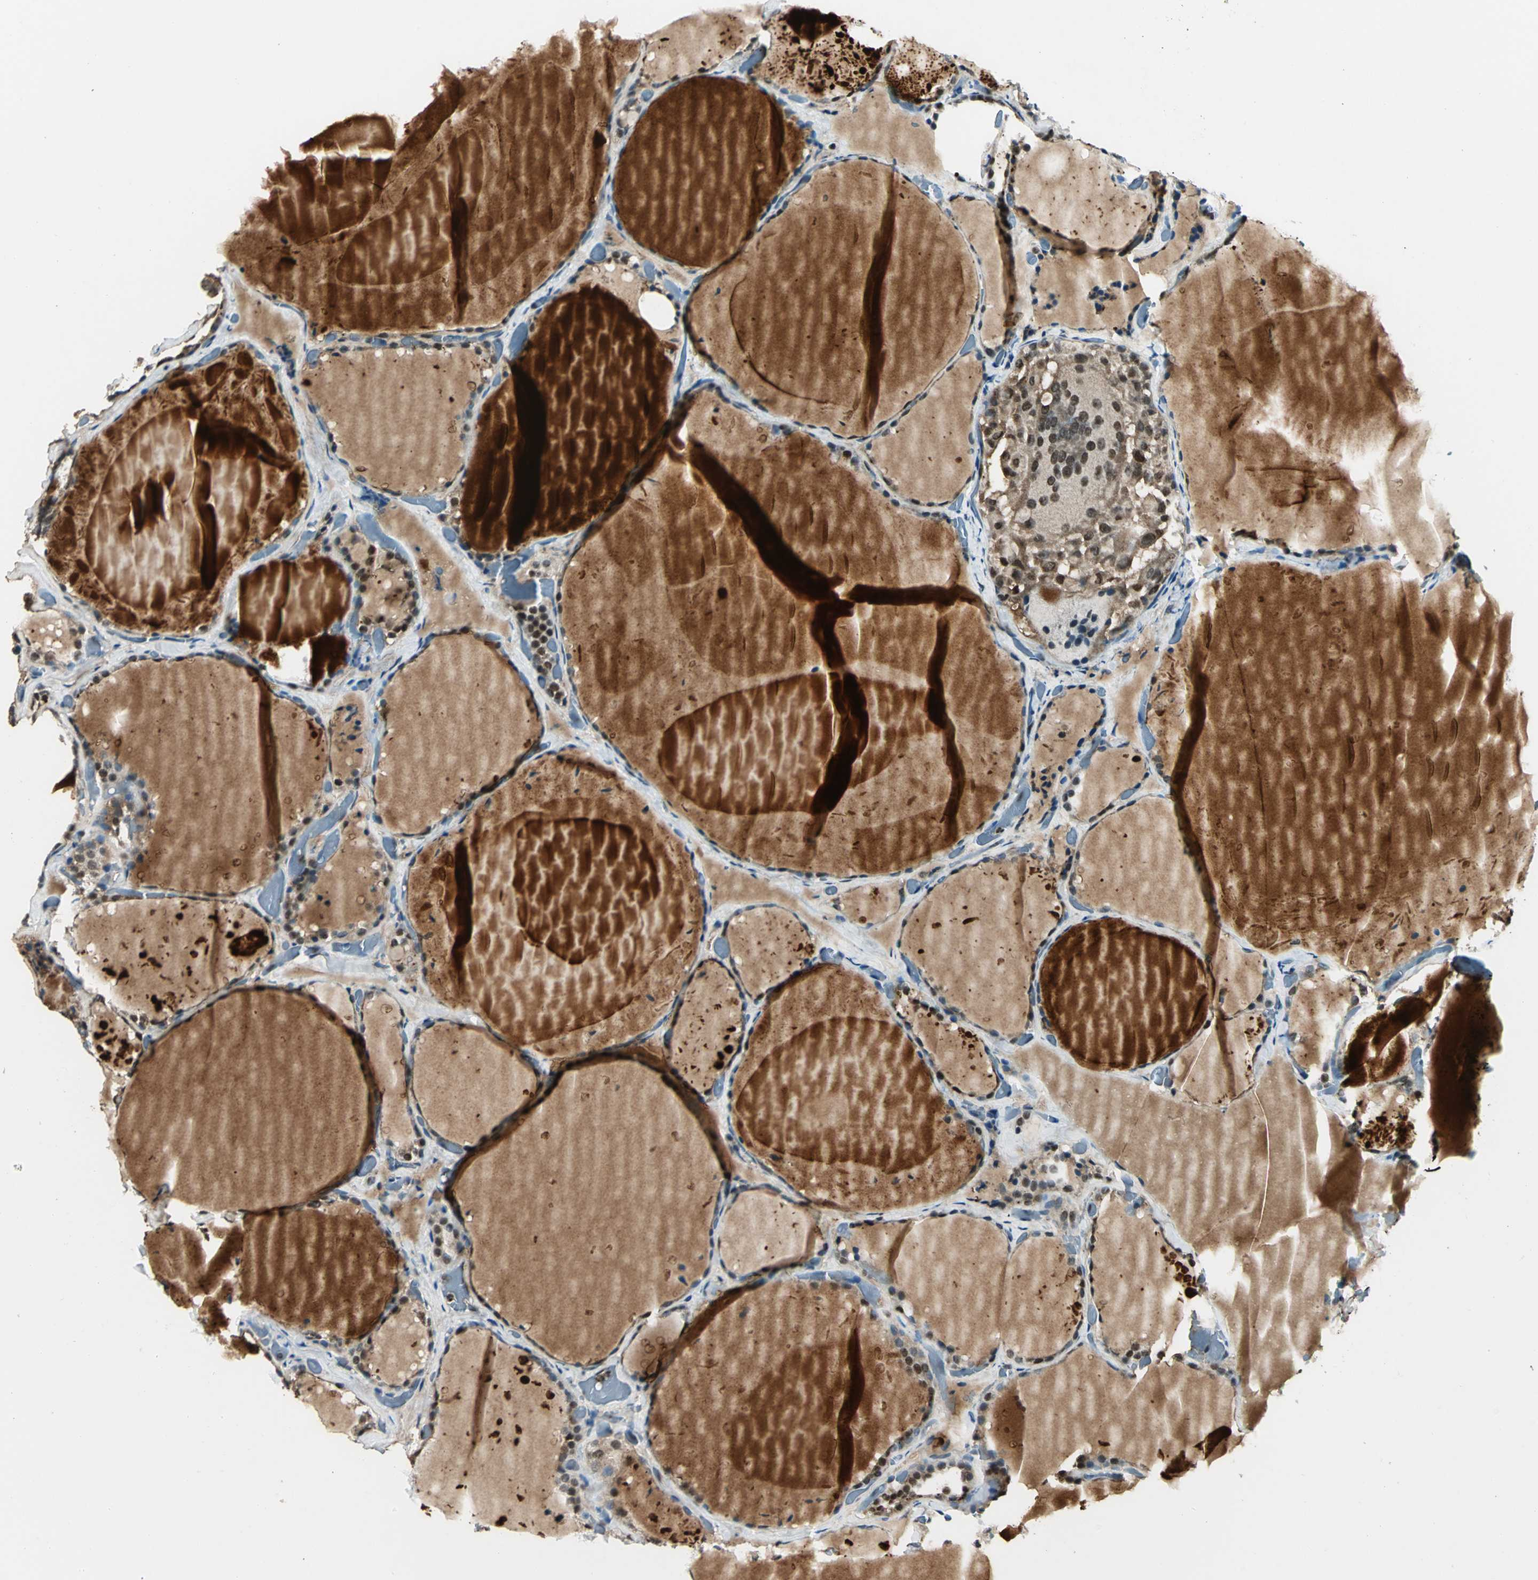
{"staining": {"intensity": "strong", "quantity": "25%-75%", "location": "cytoplasmic/membranous,nuclear"}, "tissue": "thyroid gland", "cell_type": "Glandular cells", "image_type": "normal", "snomed": [{"axis": "morphology", "description": "Normal tissue, NOS"}, {"axis": "topography", "description": "Thyroid gland"}], "caption": "Immunohistochemical staining of normal thyroid gland displays high levels of strong cytoplasmic/membranous,nuclear positivity in about 25%-75% of glandular cells. (brown staining indicates protein expression, while blue staining denotes nuclei).", "gene": "PPP1R13L", "patient": {"sex": "female", "age": 22}}